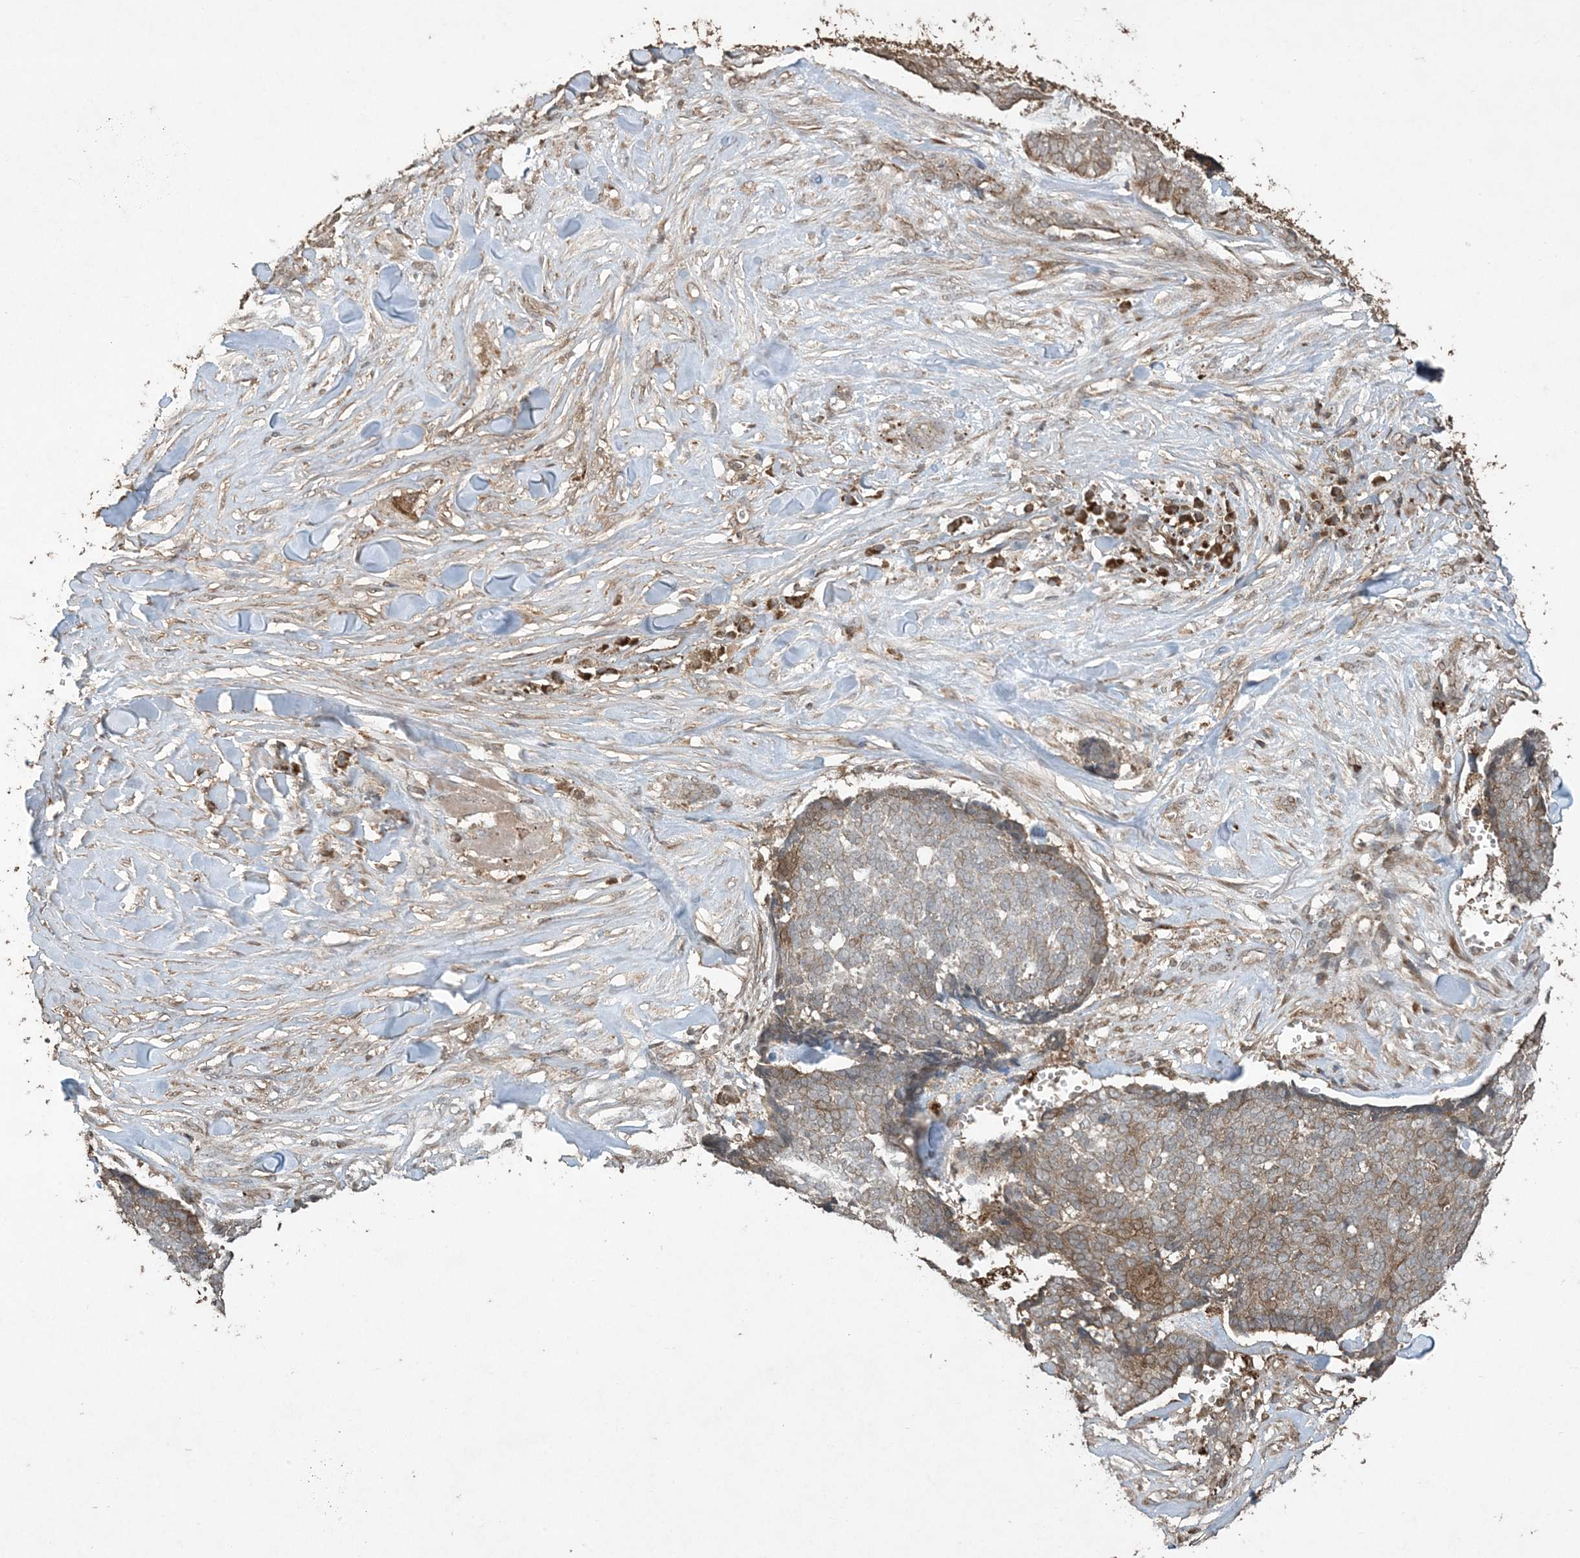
{"staining": {"intensity": "moderate", "quantity": "<25%", "location": "cytoplasmic/membranous"}, "tissue": "skin cancer", "cell_type": "Tumor cells", "image_type": "cancer", "snomed": [{"axis": "morphology", "description": "Basal cell carcinoma"}, {"axis": "topography", "description": "Skin"}], "caption": "The immunohistochemical stain labels moderate cytoplasmic/membranous positivity in tumor cells of skin cancer tissue.", "gene": "EFCAB8", "patient": {"sex": "male", "age": 84}}